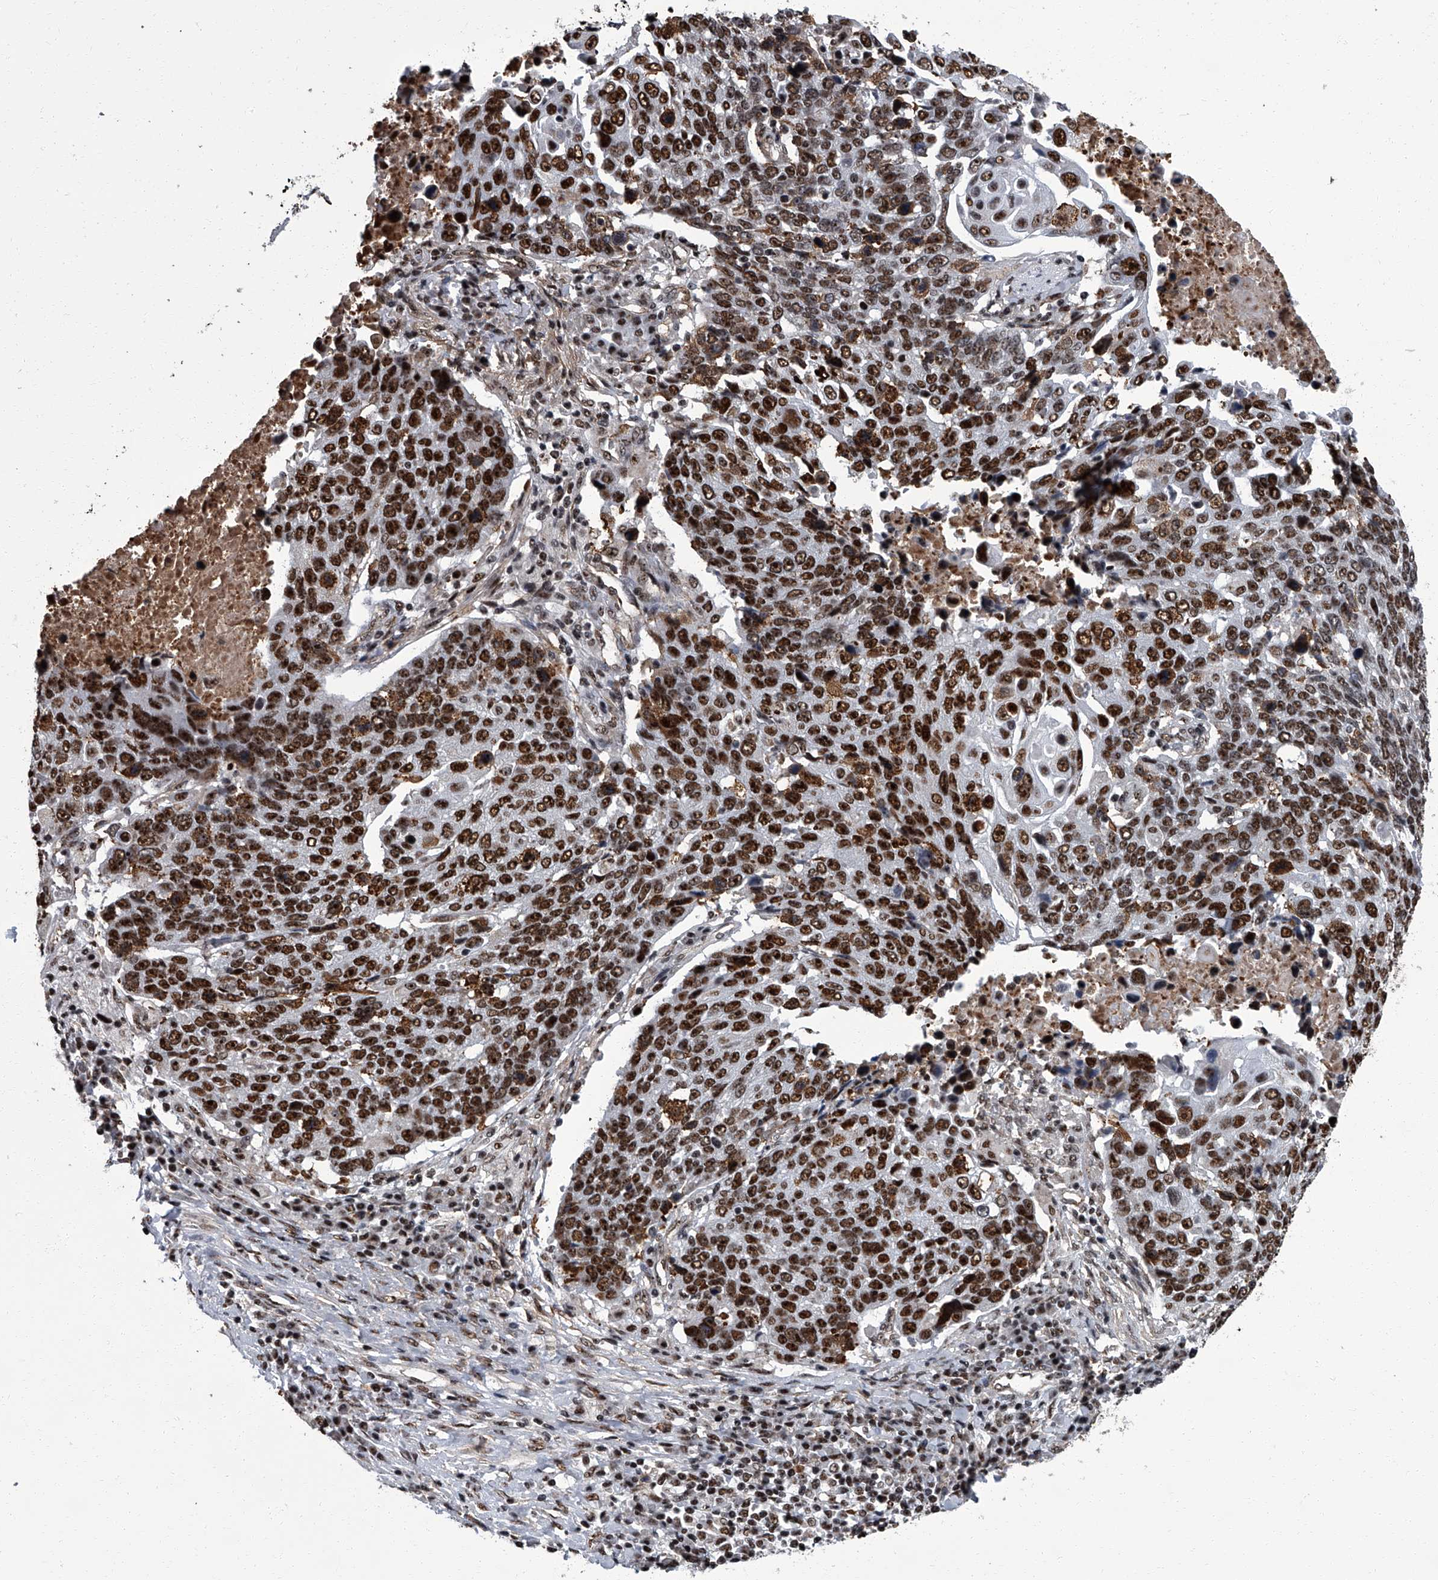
{"staining": {"intensity": "strong", "quantity": ">75%", "location": "nuclear"}, "tissue": "lung cancer", "cell_type": "Tumor cells", "image_type": "cancer", "snomed": [{"axis": "morphology", "description": "Squamous cell carcinoma, NOS"}, {"axis": "topography", "description": "Lung"}], "caption": "A brown stain shows strong nuclear expression of a protein in human squamous cell carcinoma (lung) tumor cells.", "gene": "ZNF518B", "patient": {"sex": "male", "age": 66}}